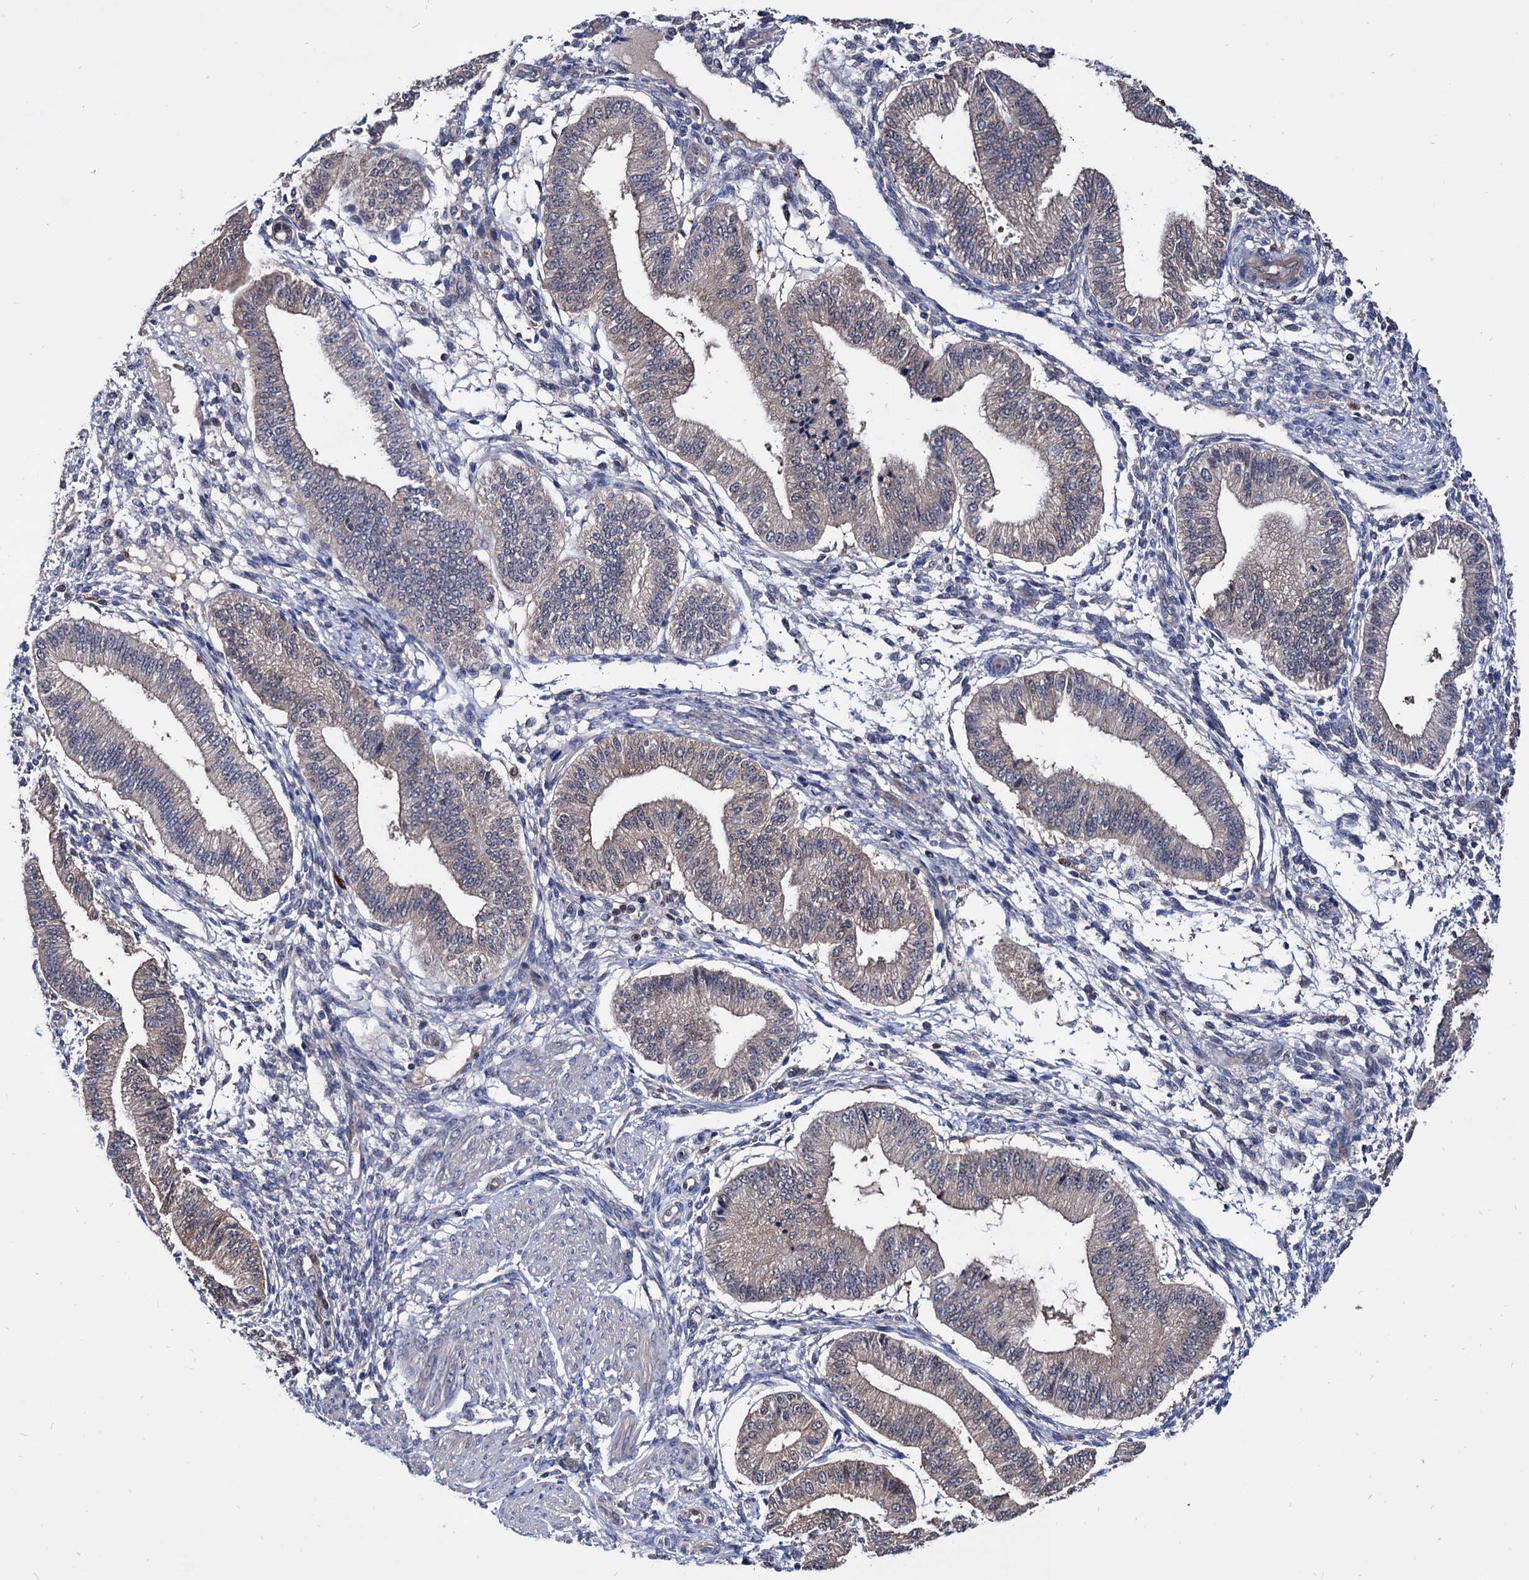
{"staining": {"intensity": "negative", "quantity": "none", "location": "none"}, "tissue": "endometrium", "cell_type": "Cells in endometrial stroma", "image_type": "normal", "snomed": [{"axis": "morphology", "description": "Normal tissue, NOS"}, {"axis": "topography", "description": "Endometrium"}], "caption": "Immunohistochemistry of benign endometrium displays no staining in cells in endometrial stroma. (Brightfield microscopy of DAB (3,3'-diaminobenzidine) immunohistochemistry at high magnification).", "gene": "CPPED1", "patient": {"sex": "female", "age": 39}}